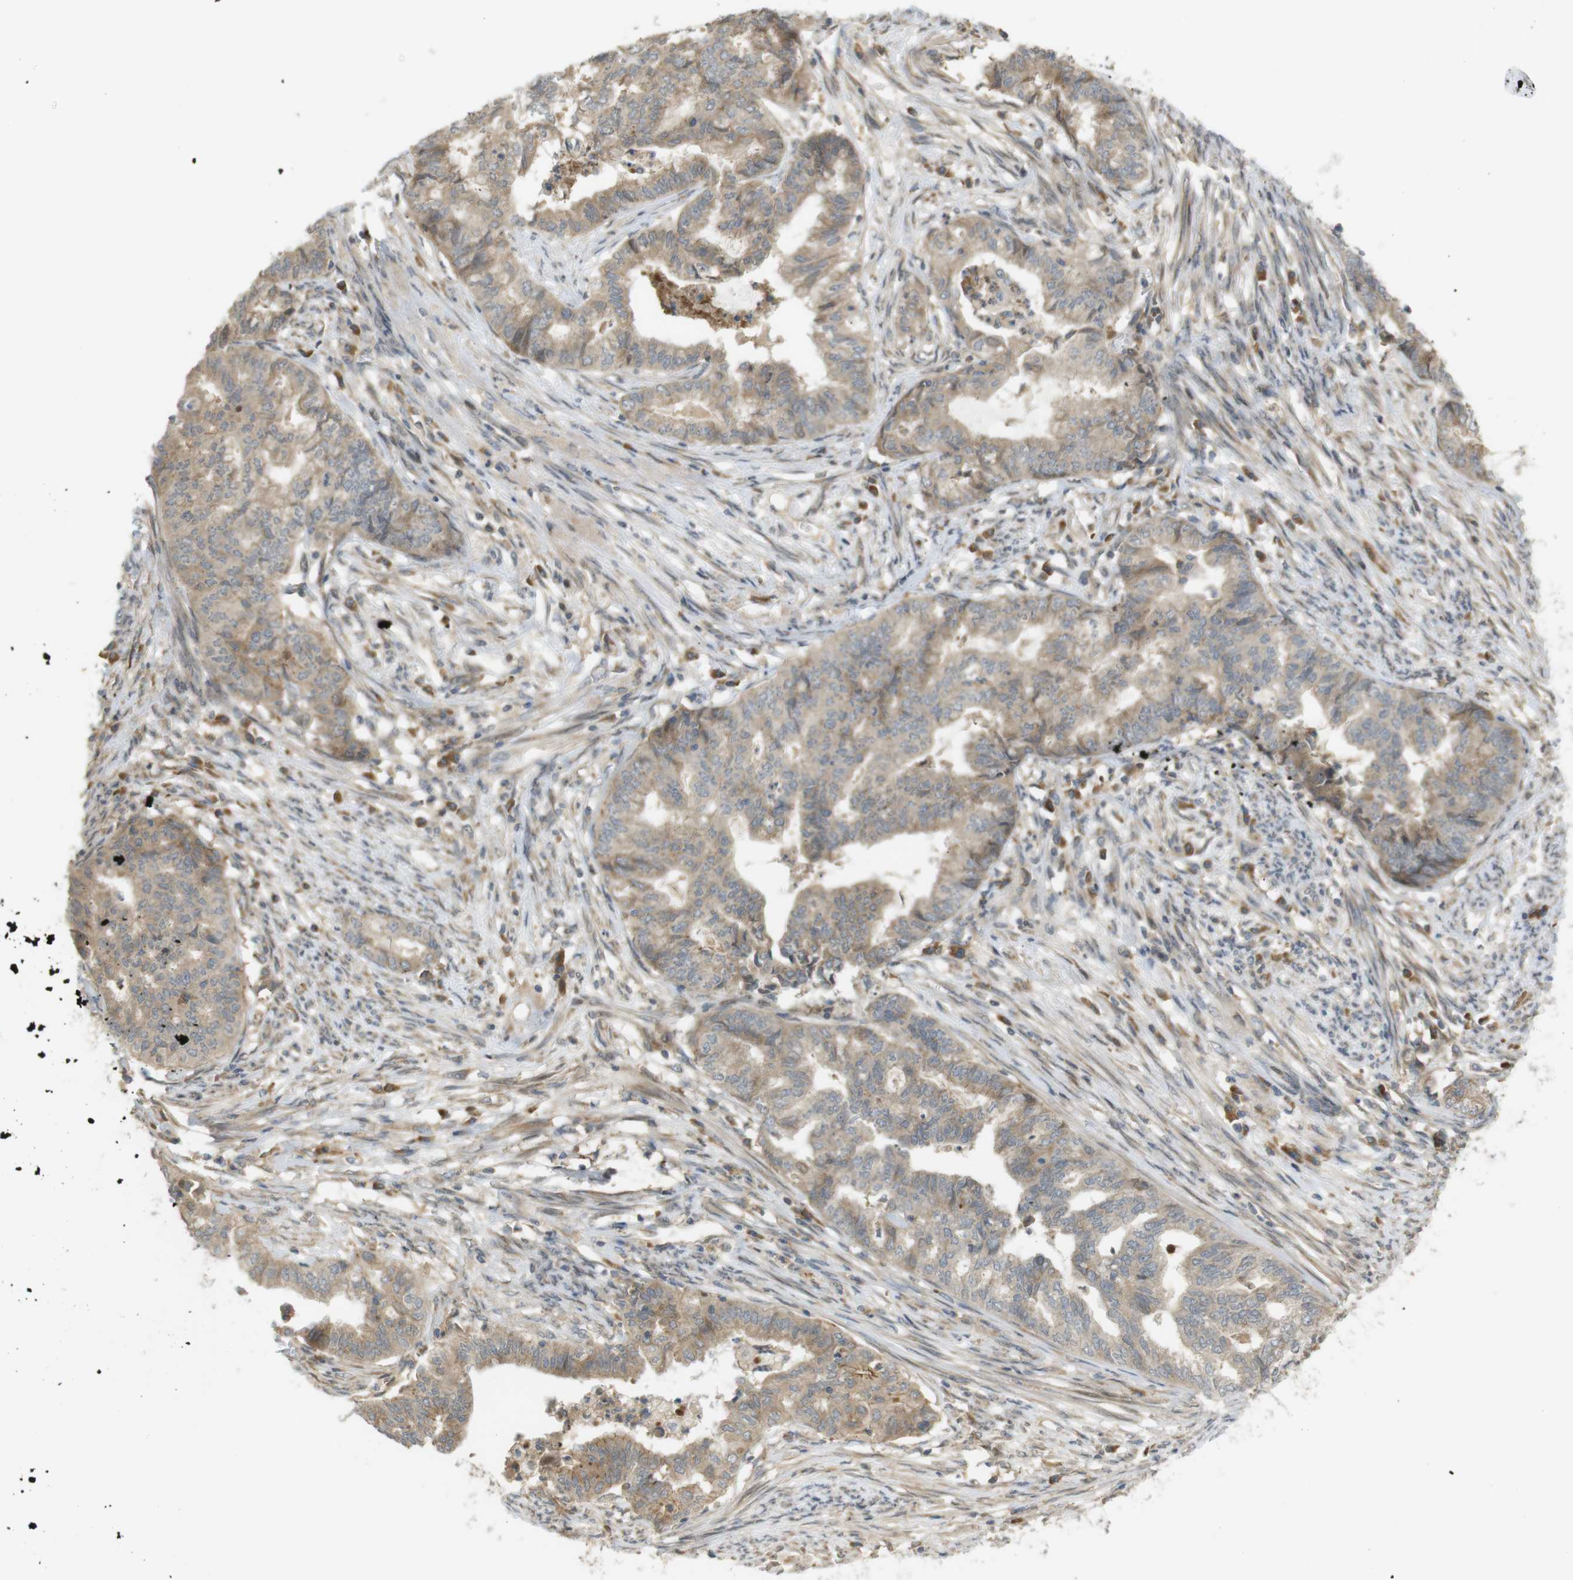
{"staining": {"intensity": "weak", "quantity": ">75%", "location": "cytoplasmic/membranous"}, "tissue": "endometrial cancer", "cell_type": "Tumor cells", "image_type": "cancer", "snomed": [{"axis": "morphology", "description": "Adenocarcinoma, NOS"}, {"axis": "topography", "description": "Endometrium"}], "caption": "The photomicrograph shows a brown stain indicating the presence of a protein in the cytoplasmic/membranous of tumor cells in endometrial cancer. (IHC, brightfield microscopy, high magnification).", "gene": "CLRN3", "patient": {"sex": "female", "age": 79}}